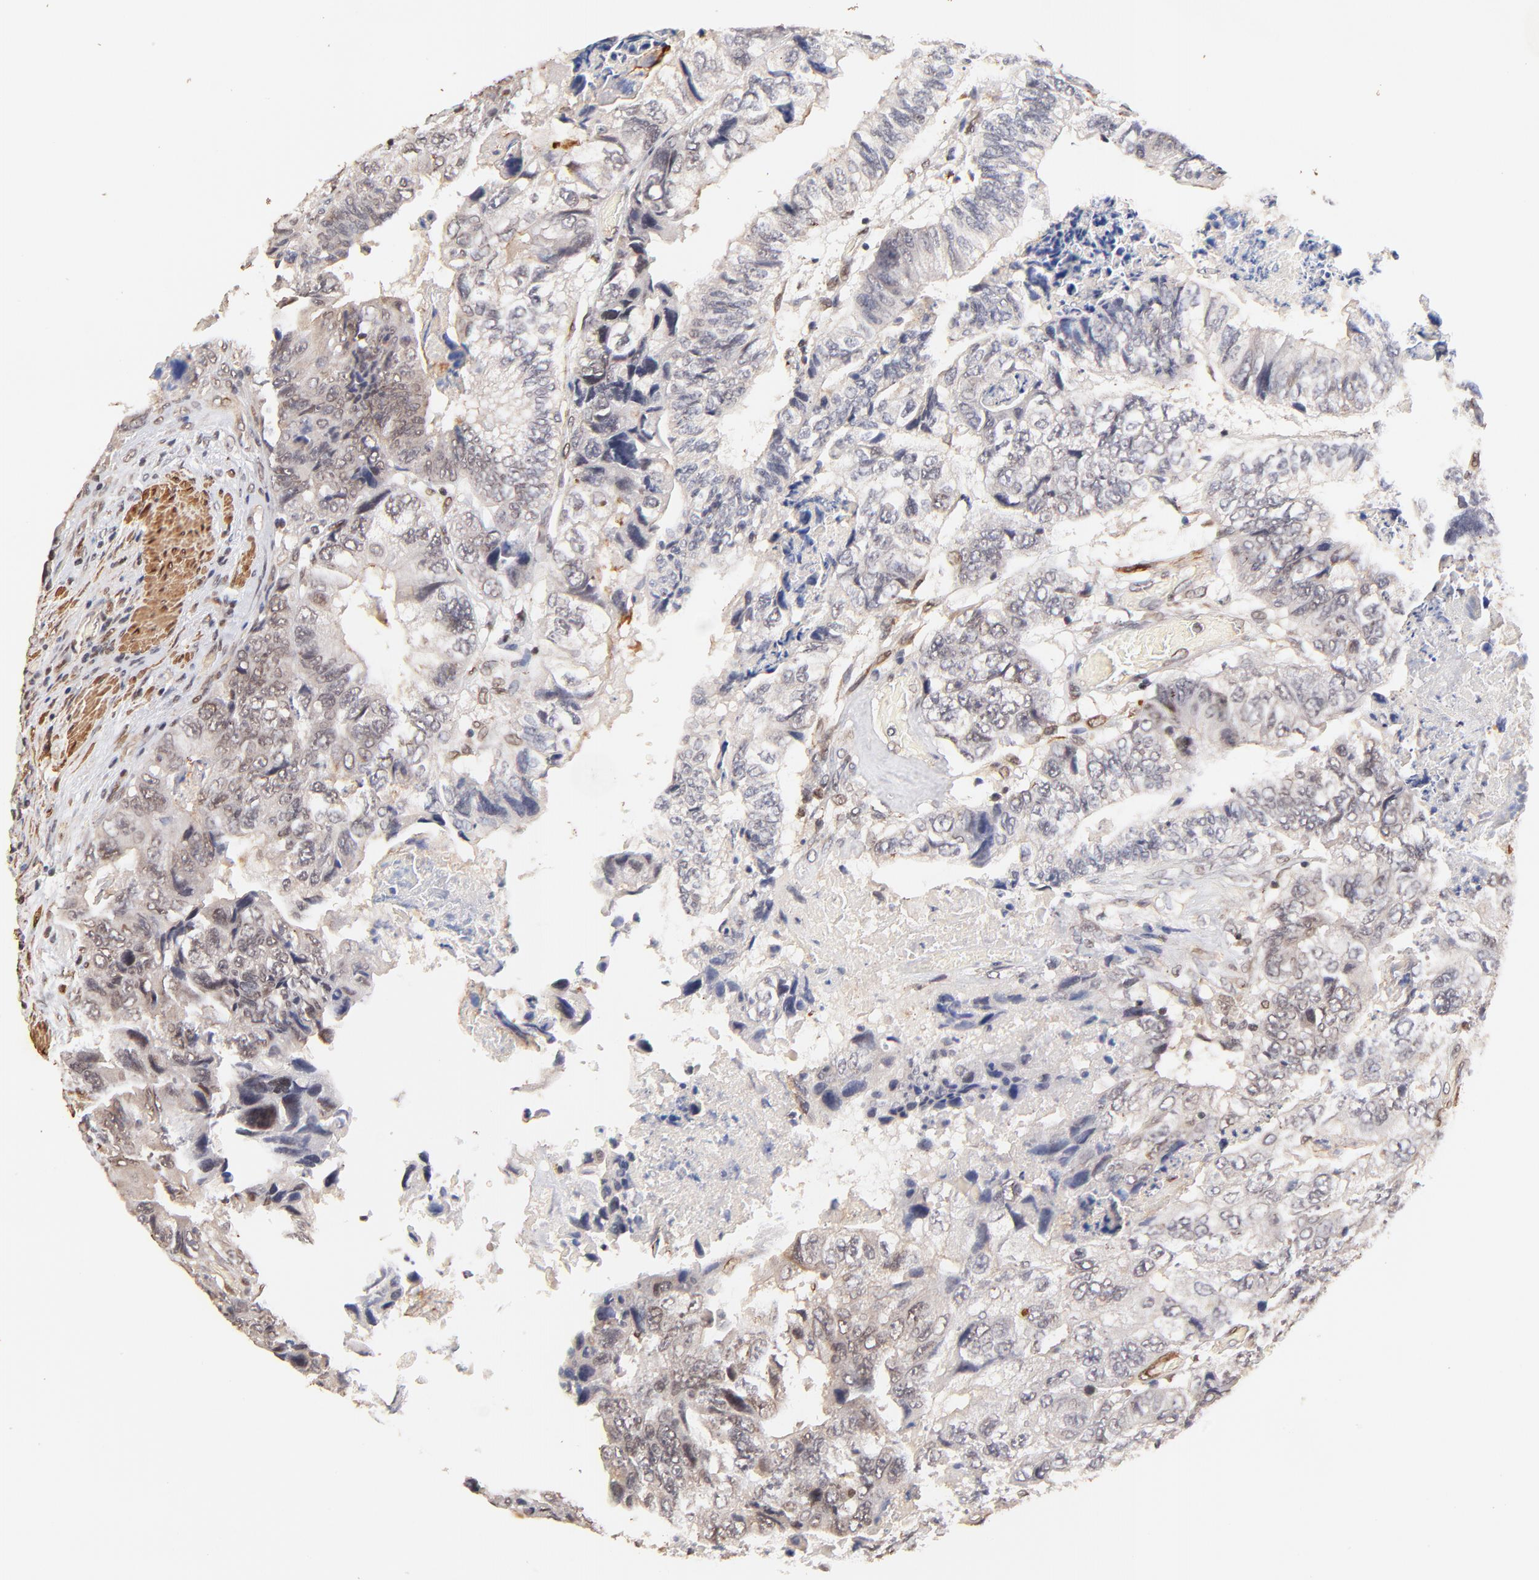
{"staining": {"intensity": "weak", "quantity": "<25%", "location": "nuclear"}, "tissue": "colorectal cancer", "cell_type": "Tumor cells", "image_type": "cancer", "snomed": [{"axis": "morphology", "description": "Adenocarcinoma, NOS"}, {"axis": "topography", "description": "Rectum"}], "caption": "Immunohistochemical staining of colorectal cancer demonstrates no significant positivity in tumor cells.", "gene": "ZFP92", "patient": {"sex": "female", "age": 82}}